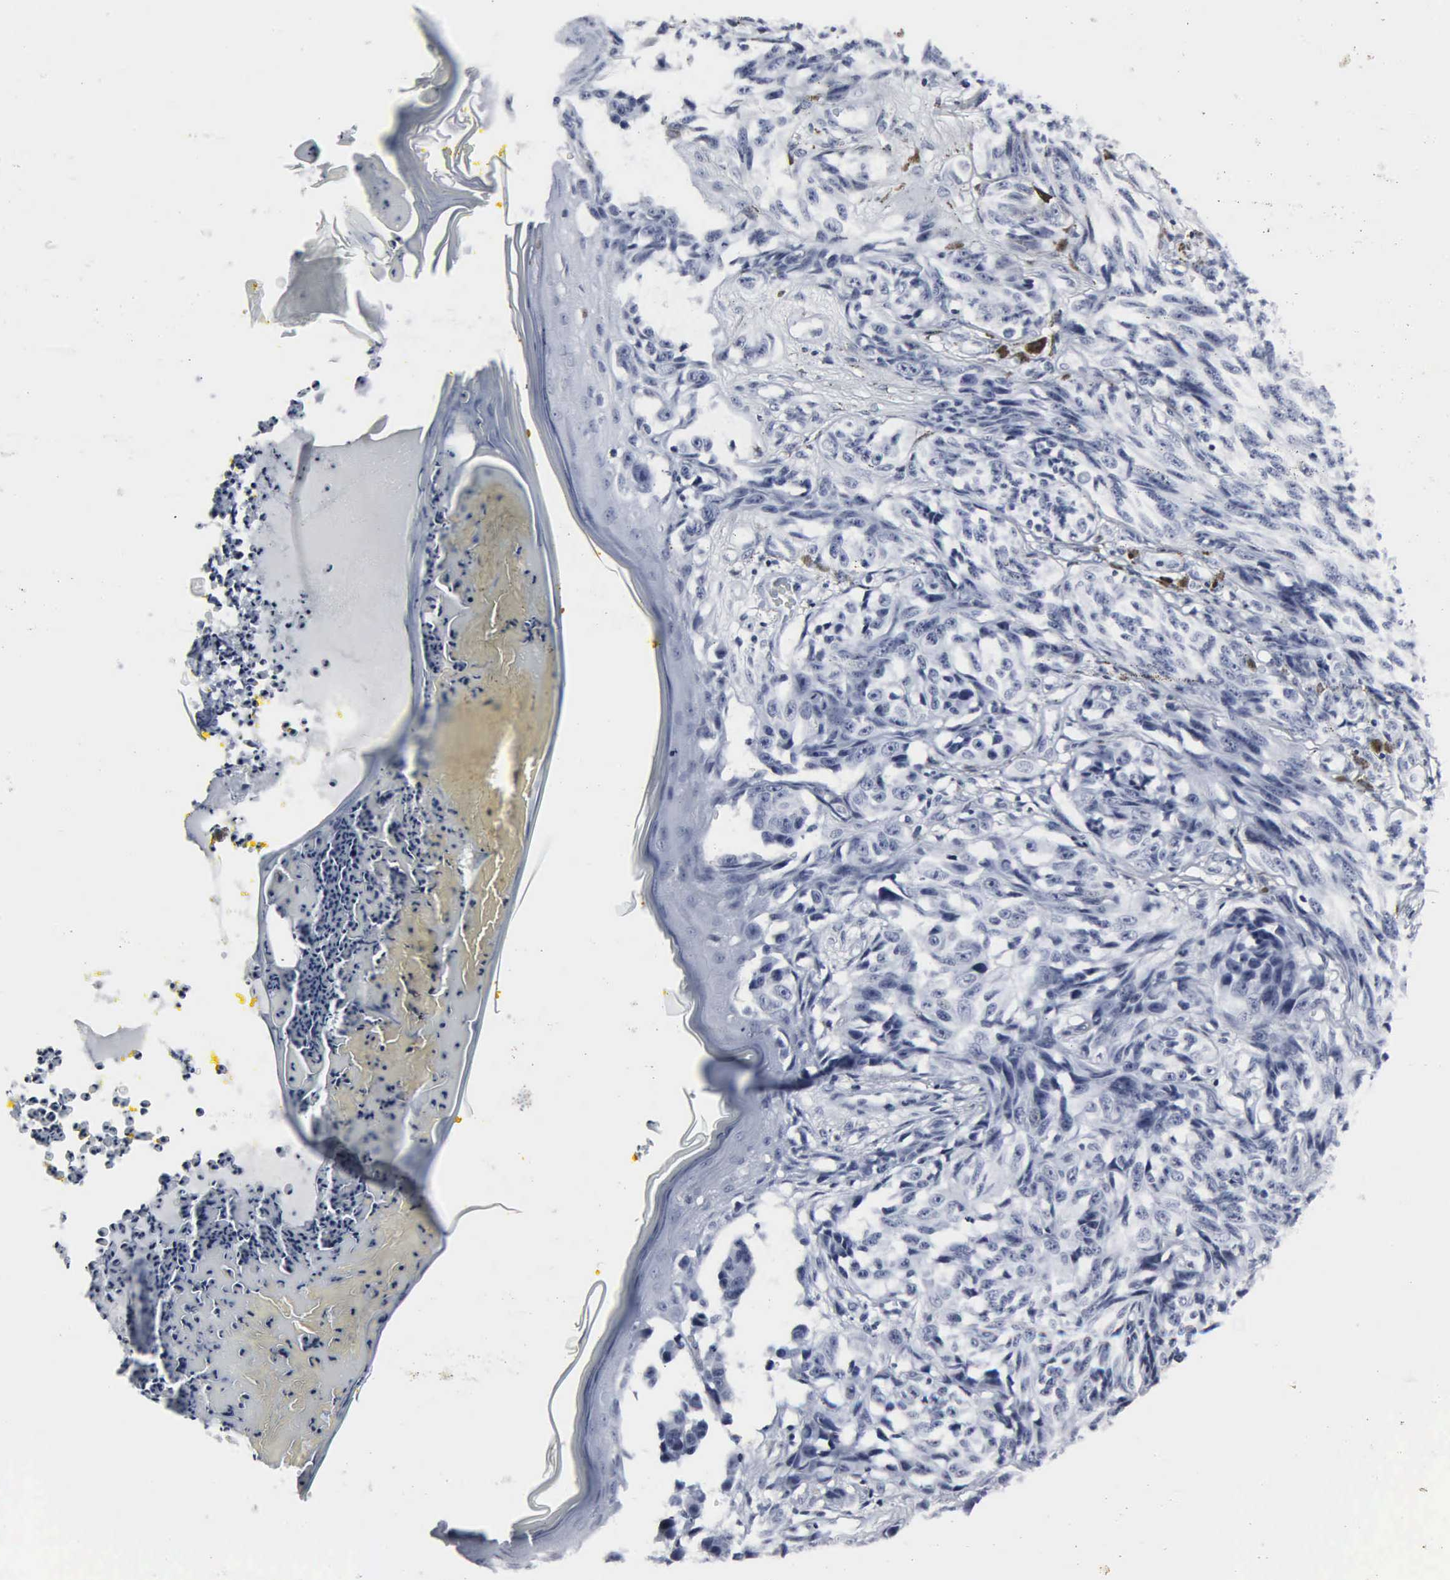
{"staining": {"intensity": "negative", "quantity": "none", "location": "none"}, "tissue": "melanoma", "cell_type": "Tumor cells", "image_type": "cancer", "snomed": [{"axis": "morphology", "description": "Malignant melanoma, NOS"}, {"axis": "topography", "description": "Skin"}], "caption": "Human malignant melanoma stained for a protein using immunohistochemistry (IHC) reveals no staining in tumor cells.", "gene": "DGCR2", "patient": {"sex": "male", "age": 67}}